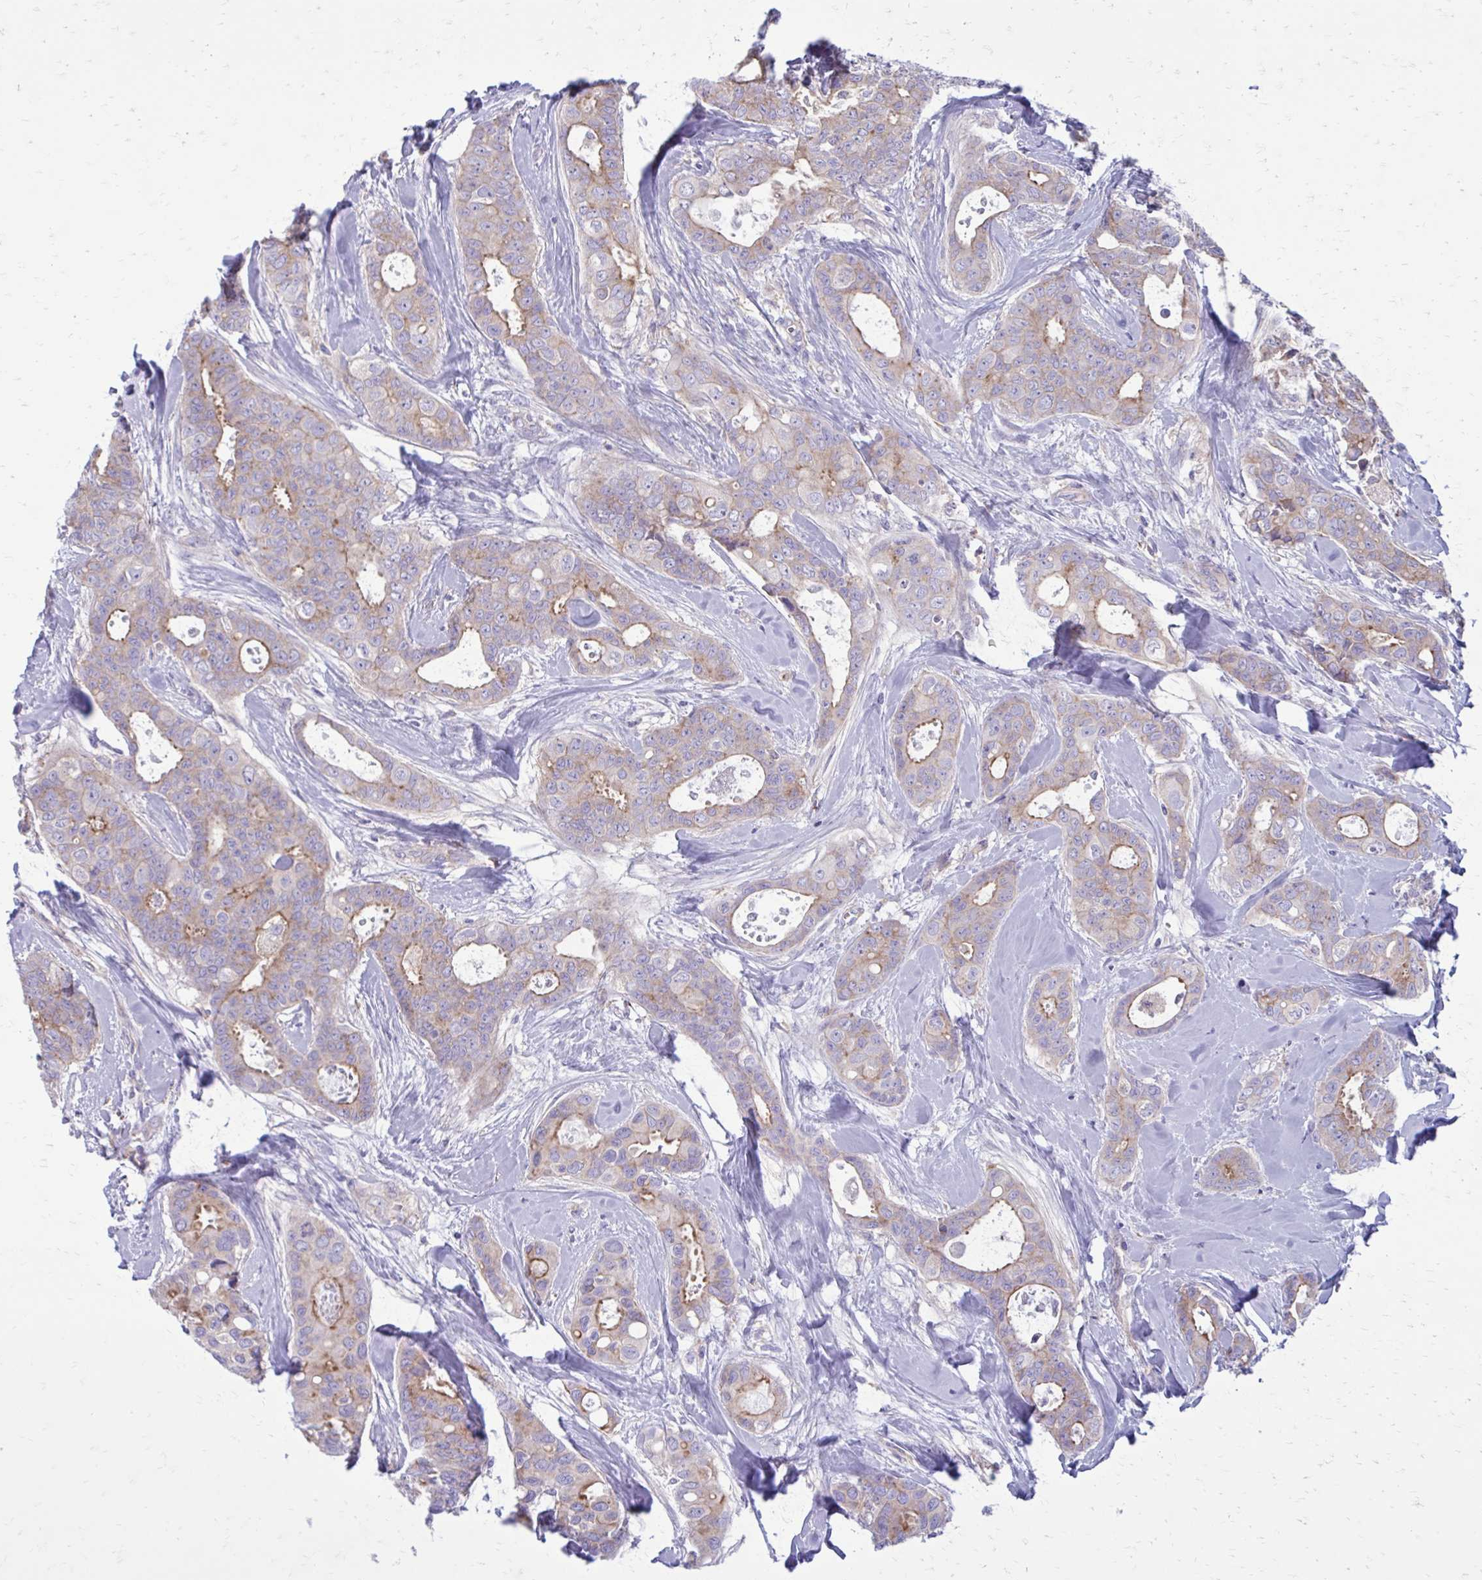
{"staining": {"intensity": "weak", "quantity": "<25%", "location": "cytoplasmic/membranous"}, "tissue": "breast cancer", "cell_type": "Tumor cells", "image_type": "cancer", "snomed": [{"axis": "morphology", "description": "Duct carcinoma"}, {"axis": "topography", "description": "Breast"}], "caption": "A photomicrograph of human infiltrating ductal carcinoma (breast) is negative for staining in tumor cells. (Immunohistochemistry, brightfield microscopy, high magnification).", "gene": "CLTA", "patient": {"sex": "female", "age": 45}}